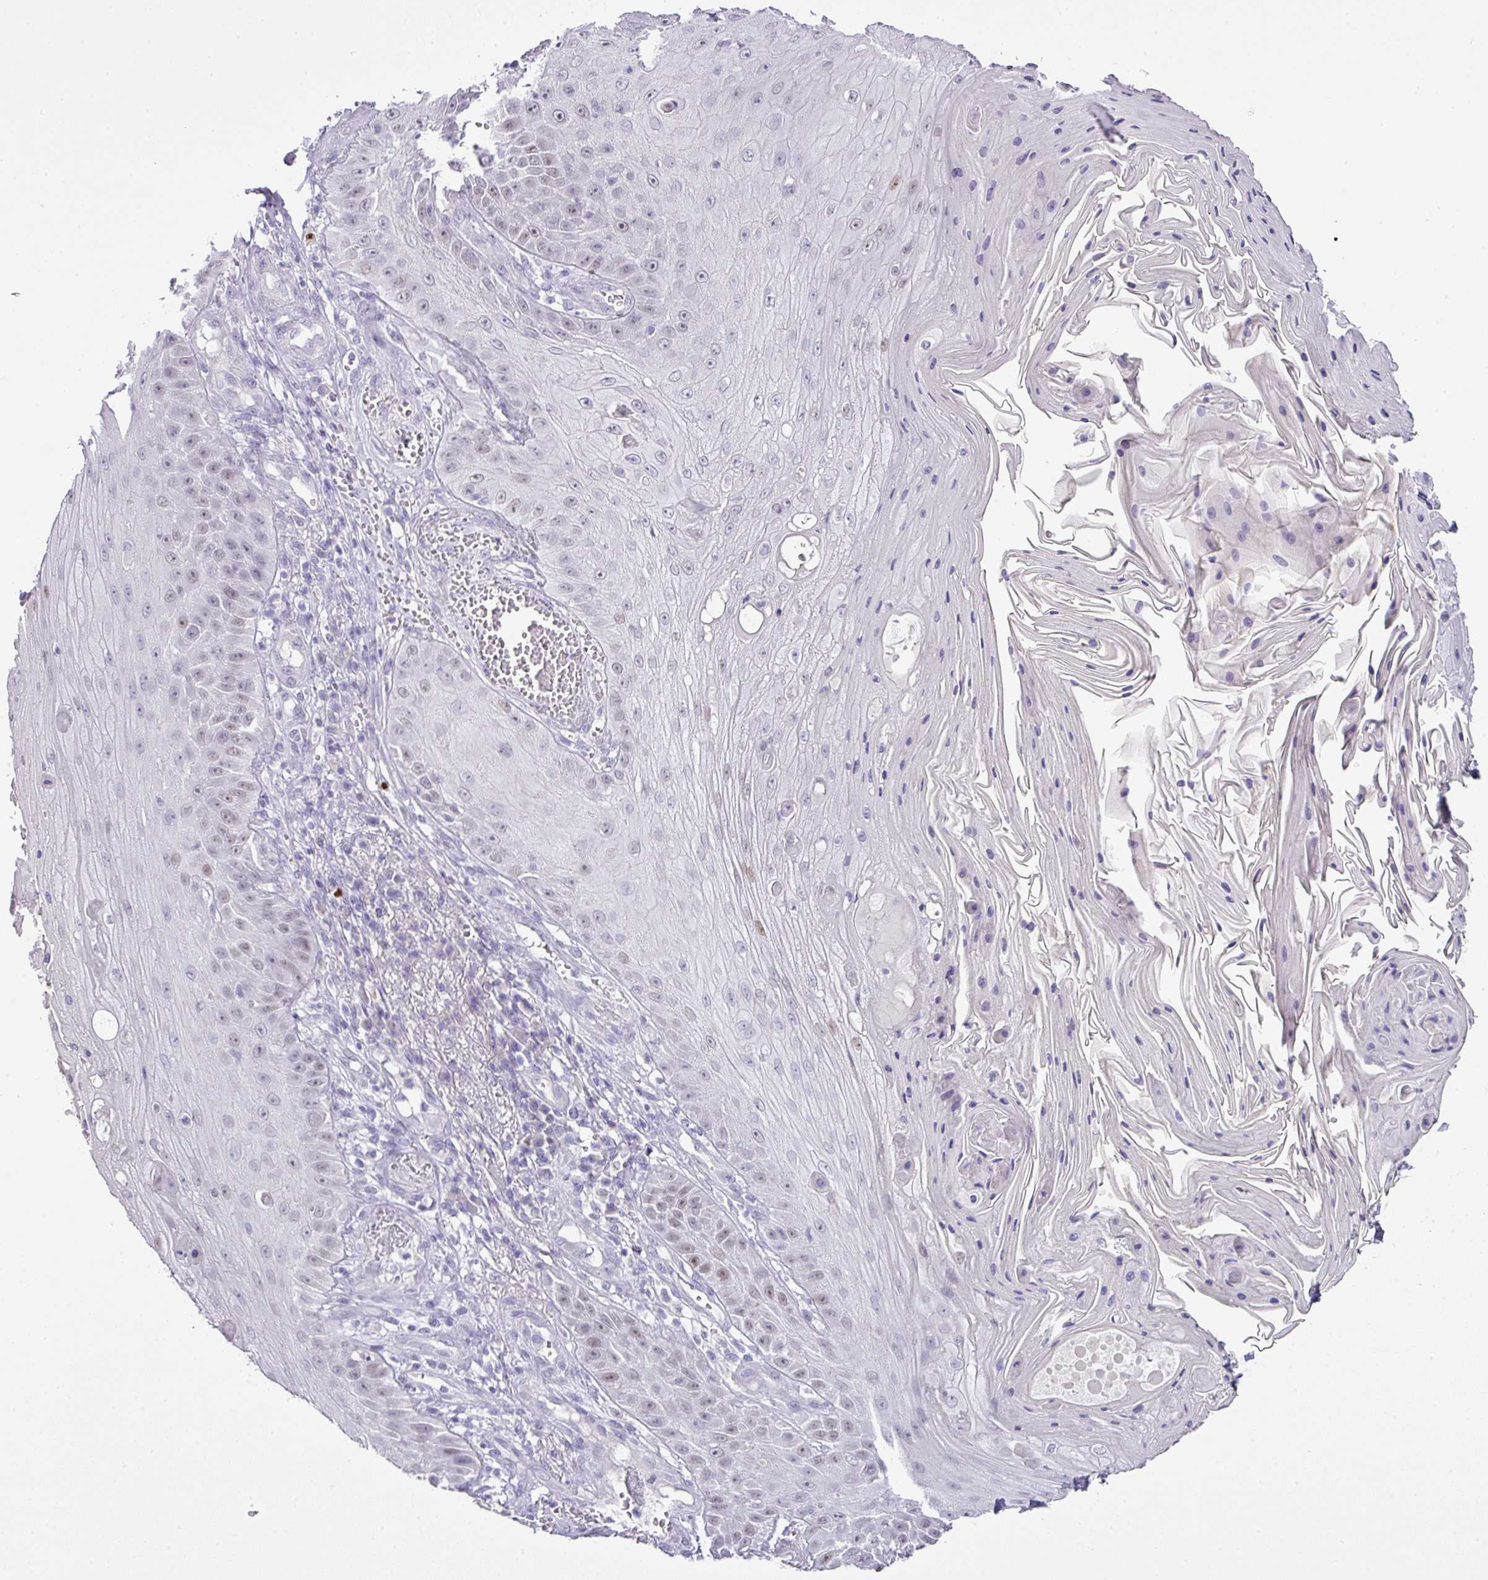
{"staining": {"intensity": "negative", "quantity": "none", "location": "none"}, "tissue": "skin cancer", "cell_type": "Tumor cells", "image_type": "cancer", "snomed": [{"axis": "morphology", "description": "Squamous cell carcinoma, NOS"}, {"axis": "topography", "description": "Skin"}], "caption": "An IHC image of skin cancer (squamous cell carcinoma) is shown. There is no staining in tumor cells of skin cancer (squamous cell carcinoma).", "gene": "BCL11A", "patient": {"sex": "male", "age": 70}}